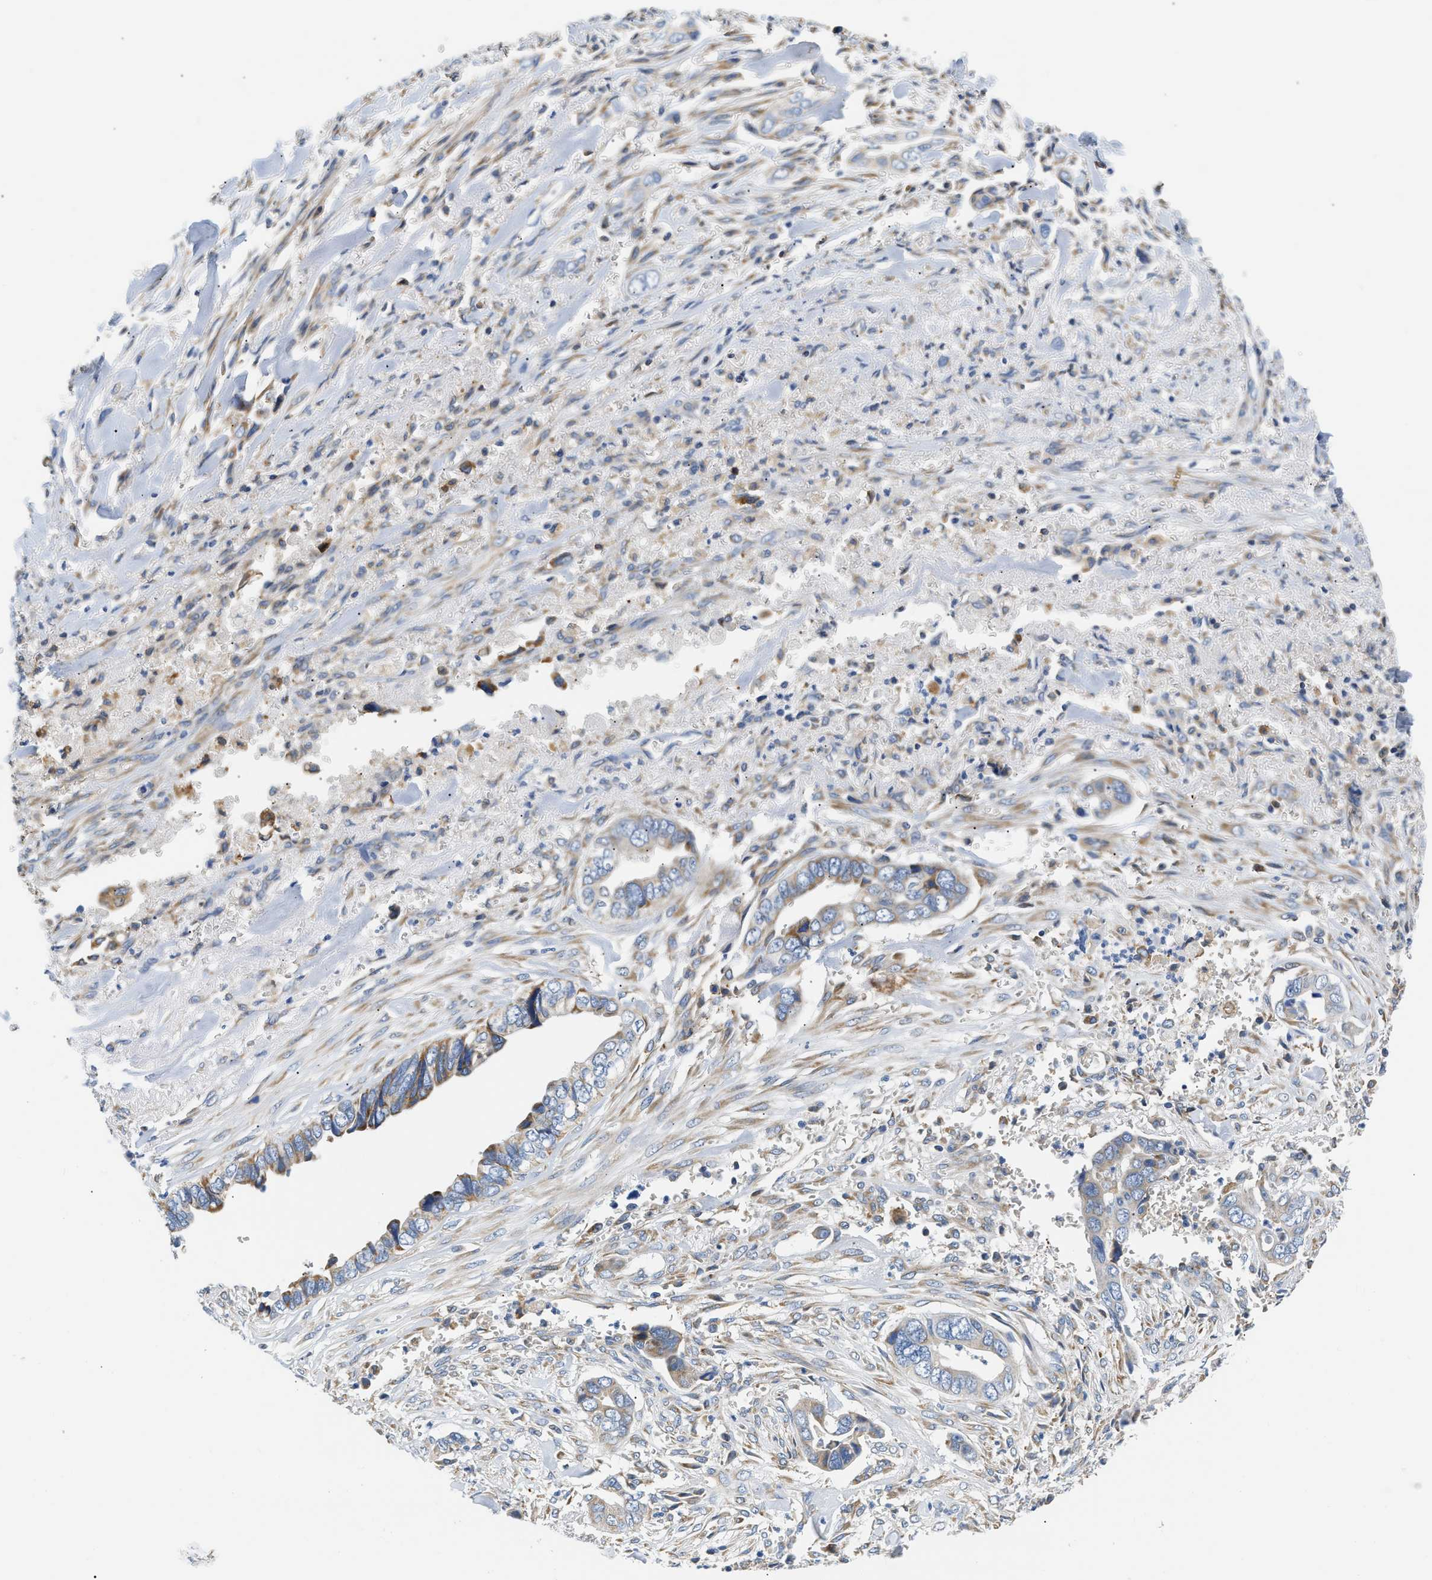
{"staining": {"intensity": "moderate", "quantity": "25%-75%", "location": "cytoplasmic/membranous"}, "tissue": "liver cancer", "cell_type": "Tumor cells", "image_type": "cancer", "snomed": [{"axis": "morphology", "description": "Cholangiocarcinoma"}, {"axis": "topography", "description": "Liver"}], "caption": "Liver cancer tissue reveals moderate cytoplasmic/membranous staining in about 25%-75% of tumor cells (brown staining indicates protein expression, while blue staining denotes nuclei).", "gene": "HDHD3", "patient": {"sex": "female", "age": 79}}